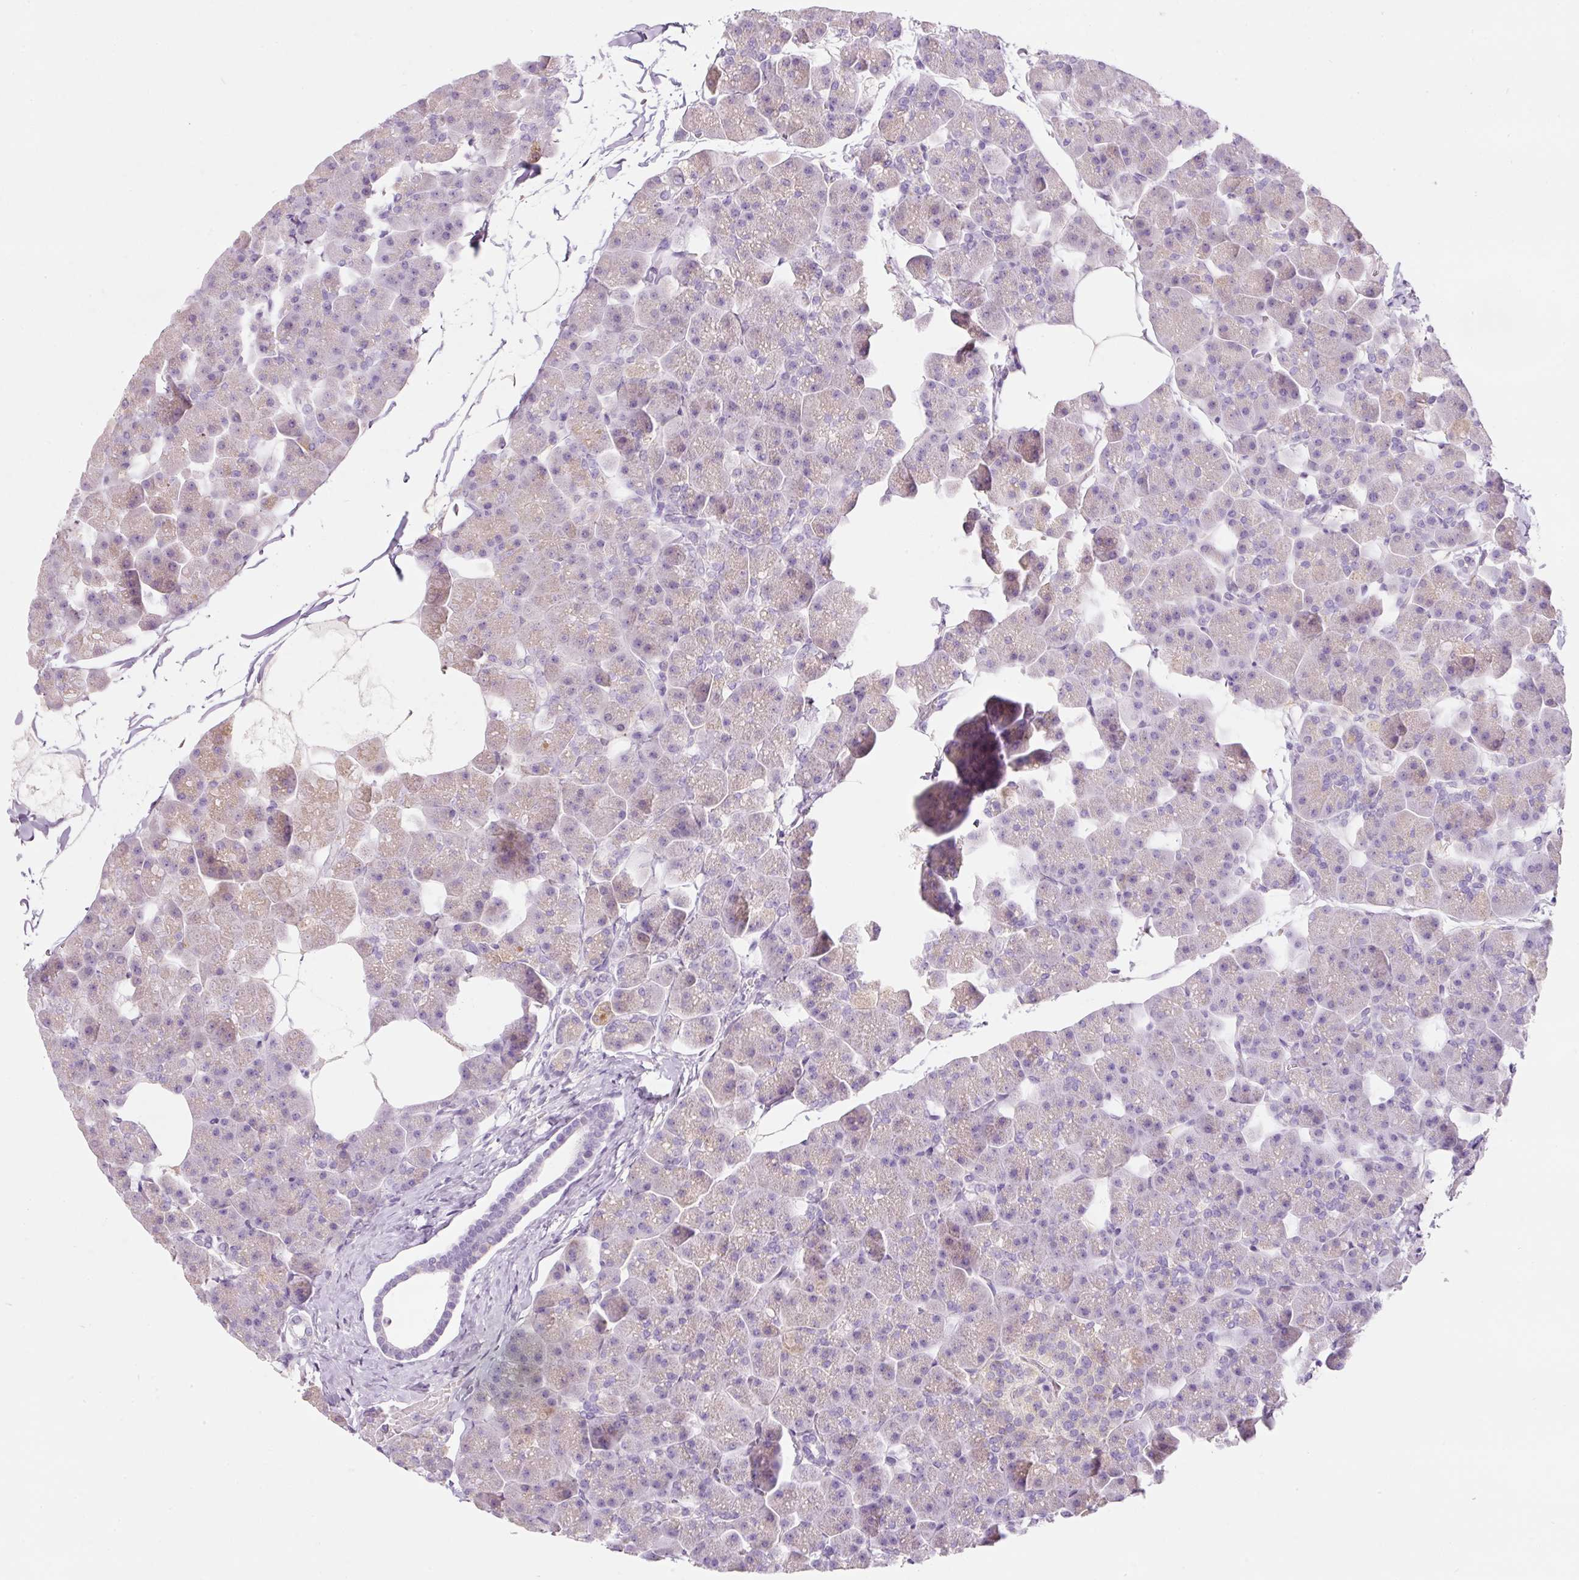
{"staining": {"intensity": "weak", "quantity": "<25%", "location": "cytoplasmic/membranous"}, "tissue": "pancreas", "cell_type": "Exocrine glandular cells", "image_type": "normal", "snomed": [{"axis": "morphology", "description": "Normal tissue, NOS"}, {"axis": "topography", "description": "Pancreas"}], "caption": "Exocrine glandular cells show no significant protein staining in normal pancreas. (DAB (3,3'-diaminobenzidine) immunohistochemistry with hematoxylin counter stain).", "gene": "DNM1", "patient": {"sex": "male", "age": 35}}